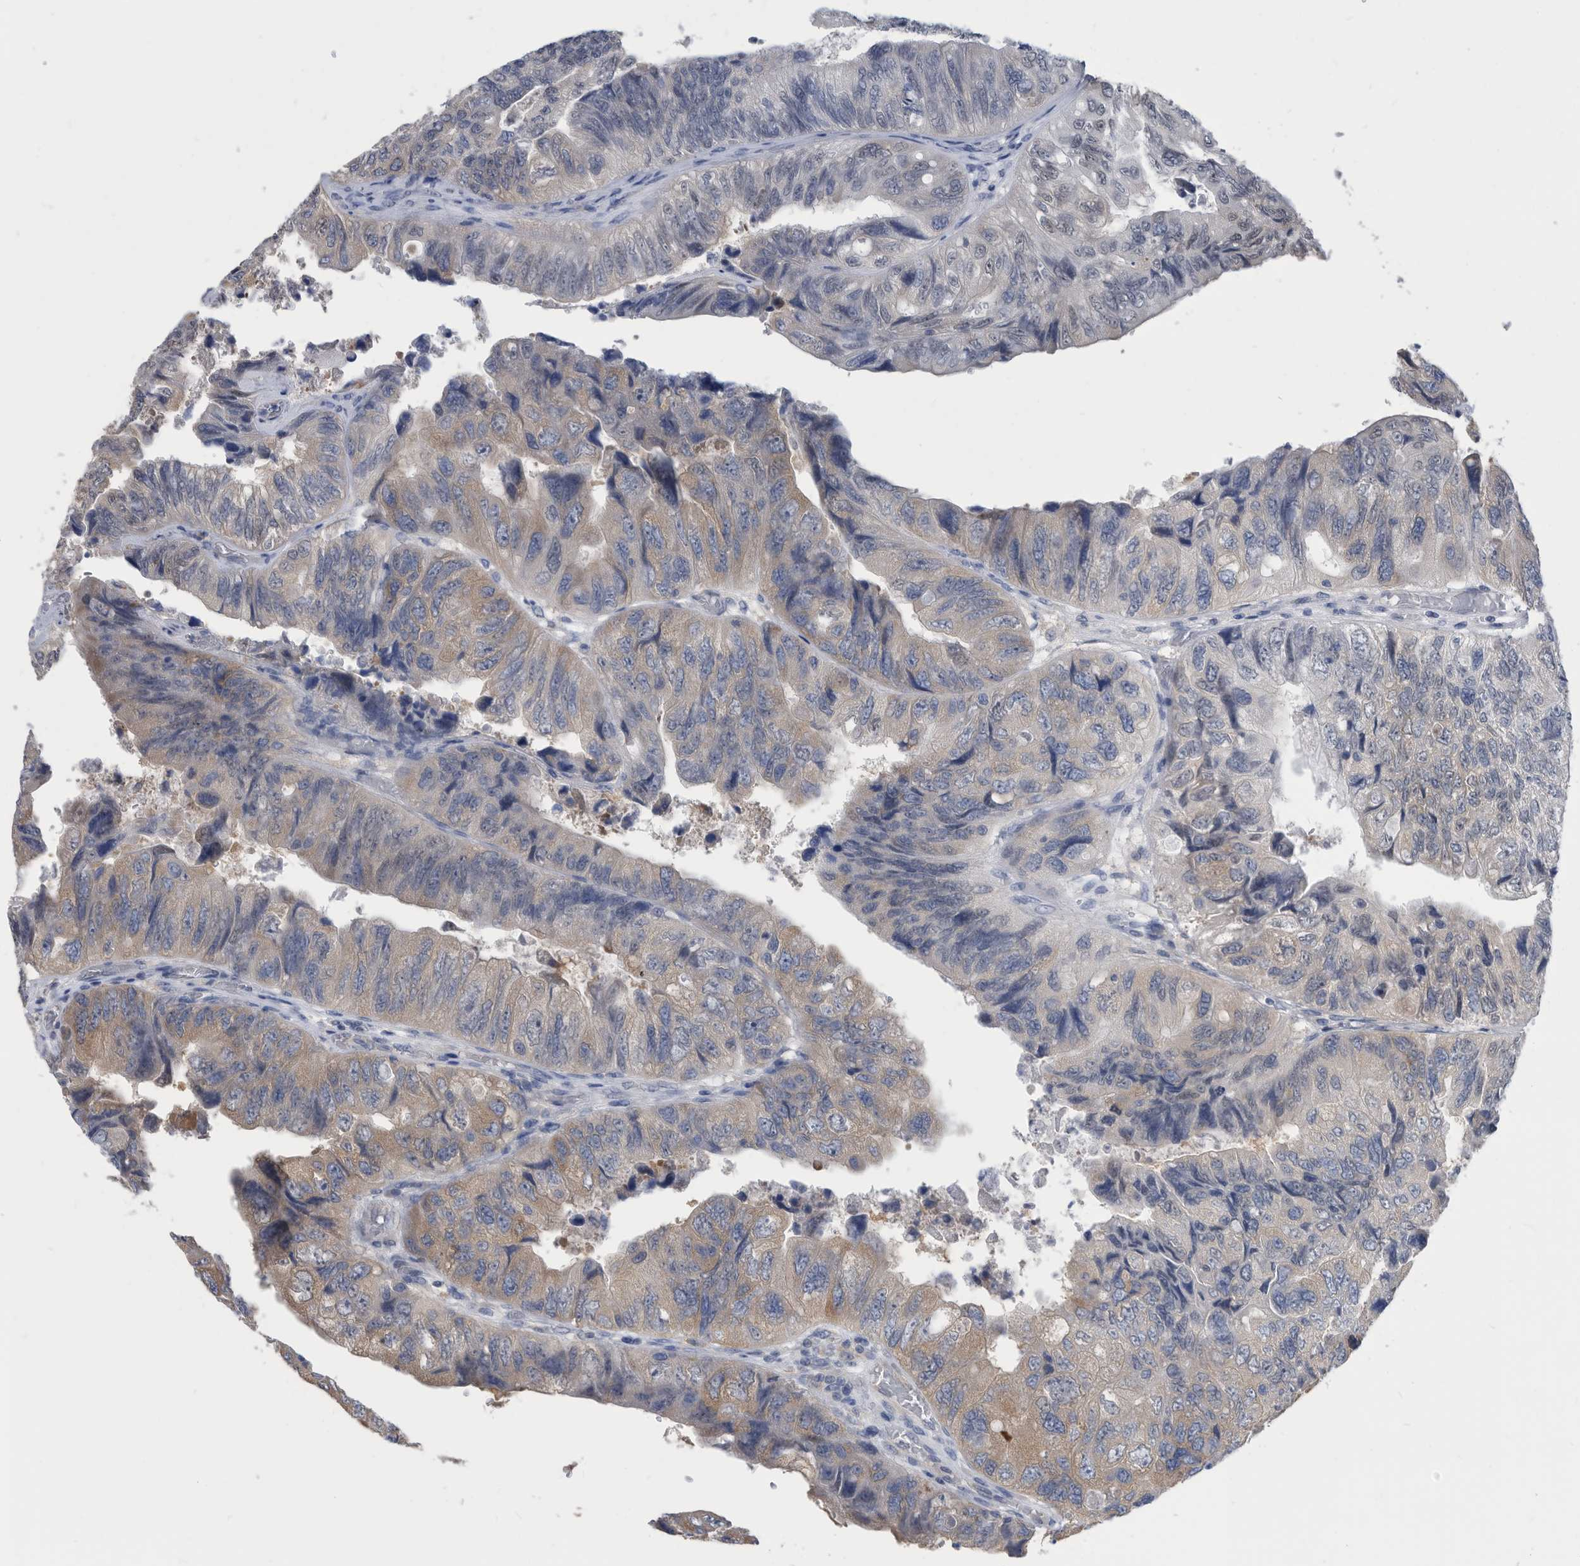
{"staining": {"intensity": "weak", "quantity": "25%-75%", "location": "cytoplasmic/membranous"}, "tissue": "colorectal cancer", "cell_type": "Tumor cells", "image_type": "cancer", "snomed": [{"axis": "morphology", "description": "Adenocarcinoma, NOS"}, {"axis": "topography", "description": "Rectum"}], "caption": "Immunohistochemical staining of human colorectal adenocarcinoma shows low levels of weak cytoplasmic/membranous protein positivity in about 25%-75% of tumor cells.", "gene": "CCT4", "patient": {"sex": "male", "age": 63}}